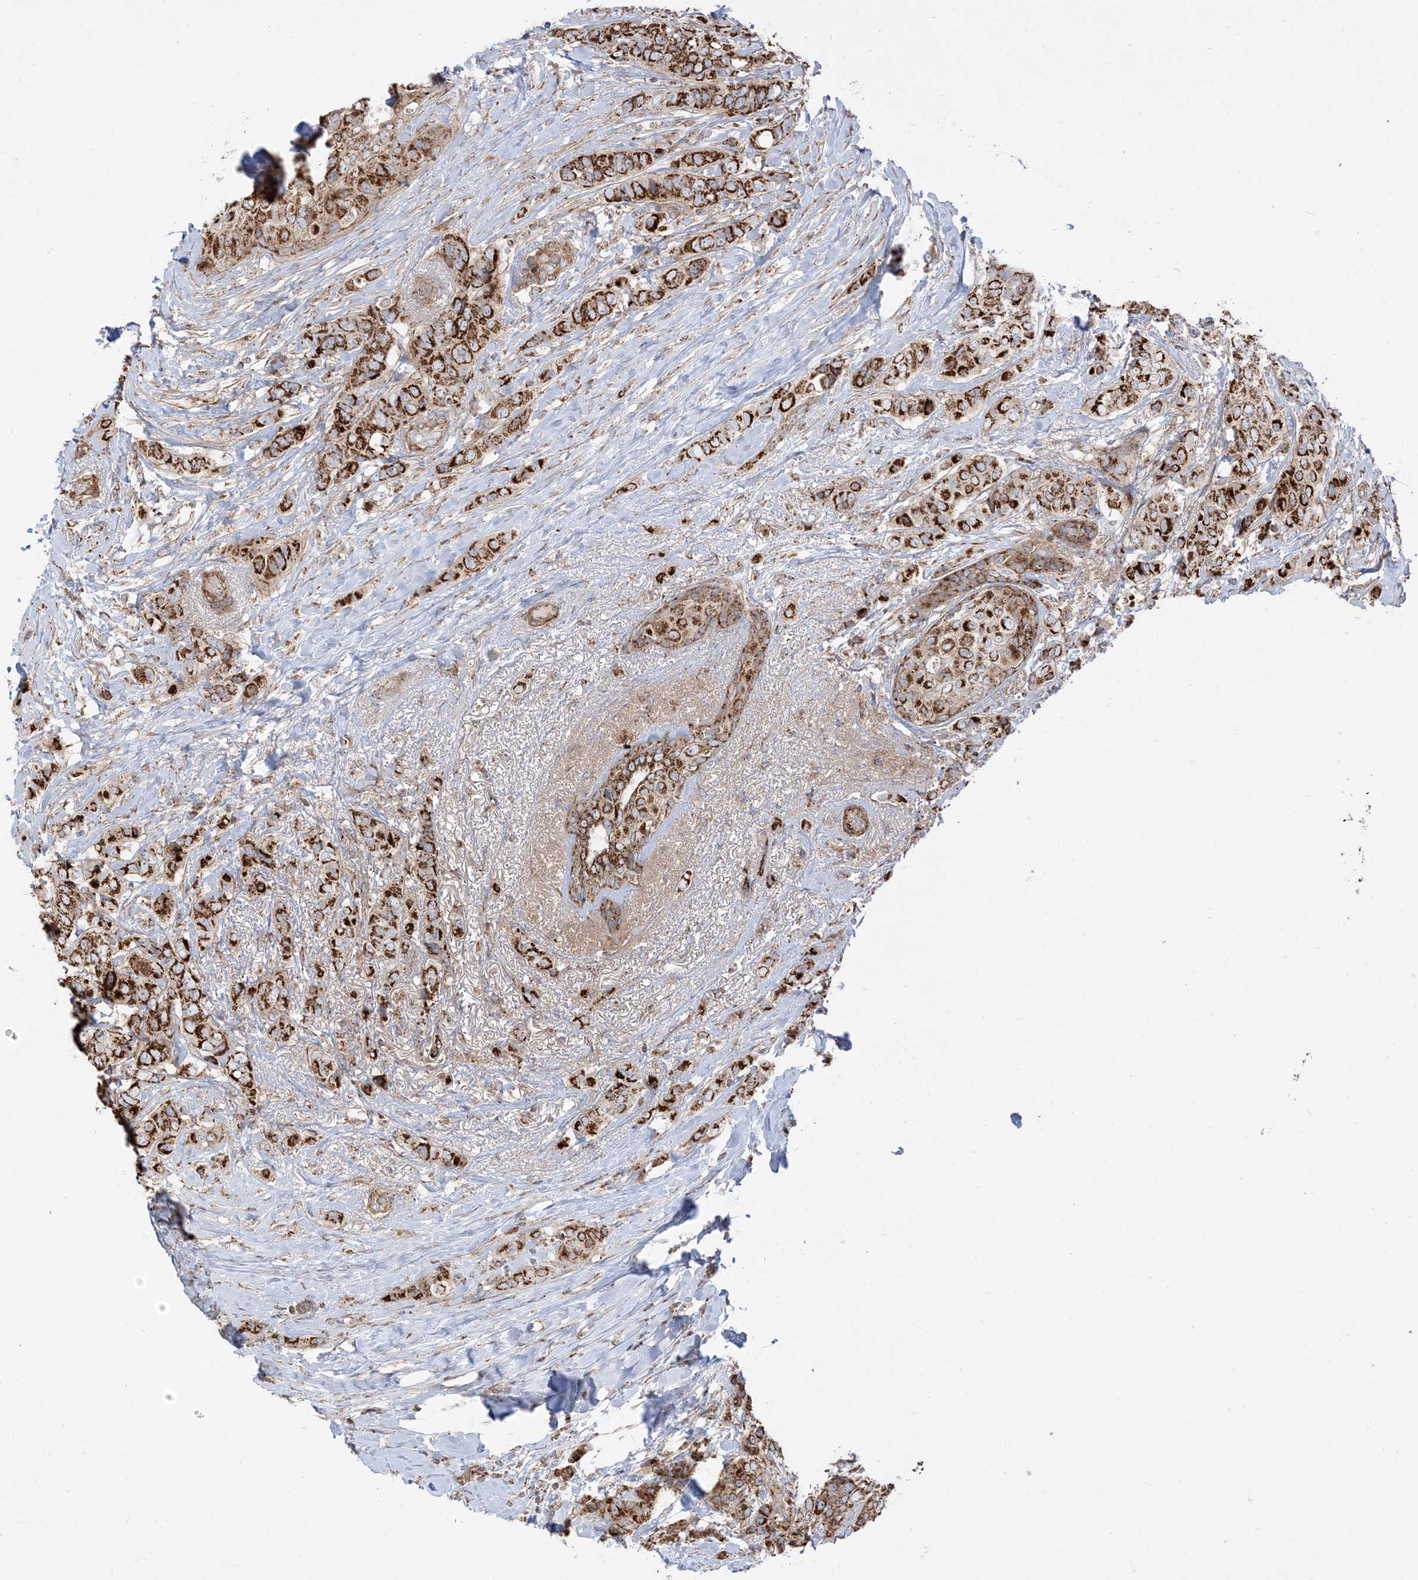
{"staining": {"intensity": "strong", "quantity": ">75%", "location": "cytoplasmic/membranous"}, "tissue": "breast cancer", "cell_type": "Tumor cells", "image_type": "cancer", "snomed": [{"axis": "morphology", "description": "Lobular carcinoma"}, {"axis": "topography", "description": "Breast"}], "caption": "There is high levels of strong cytoplasmic/membranous expression in tumor cells of breast cancer (lobular carcinoma), as demonstrated by immunohistochemical staining (brown color).", "gene": "AARS2", "patient": {"sex": "female", "age": 51}}